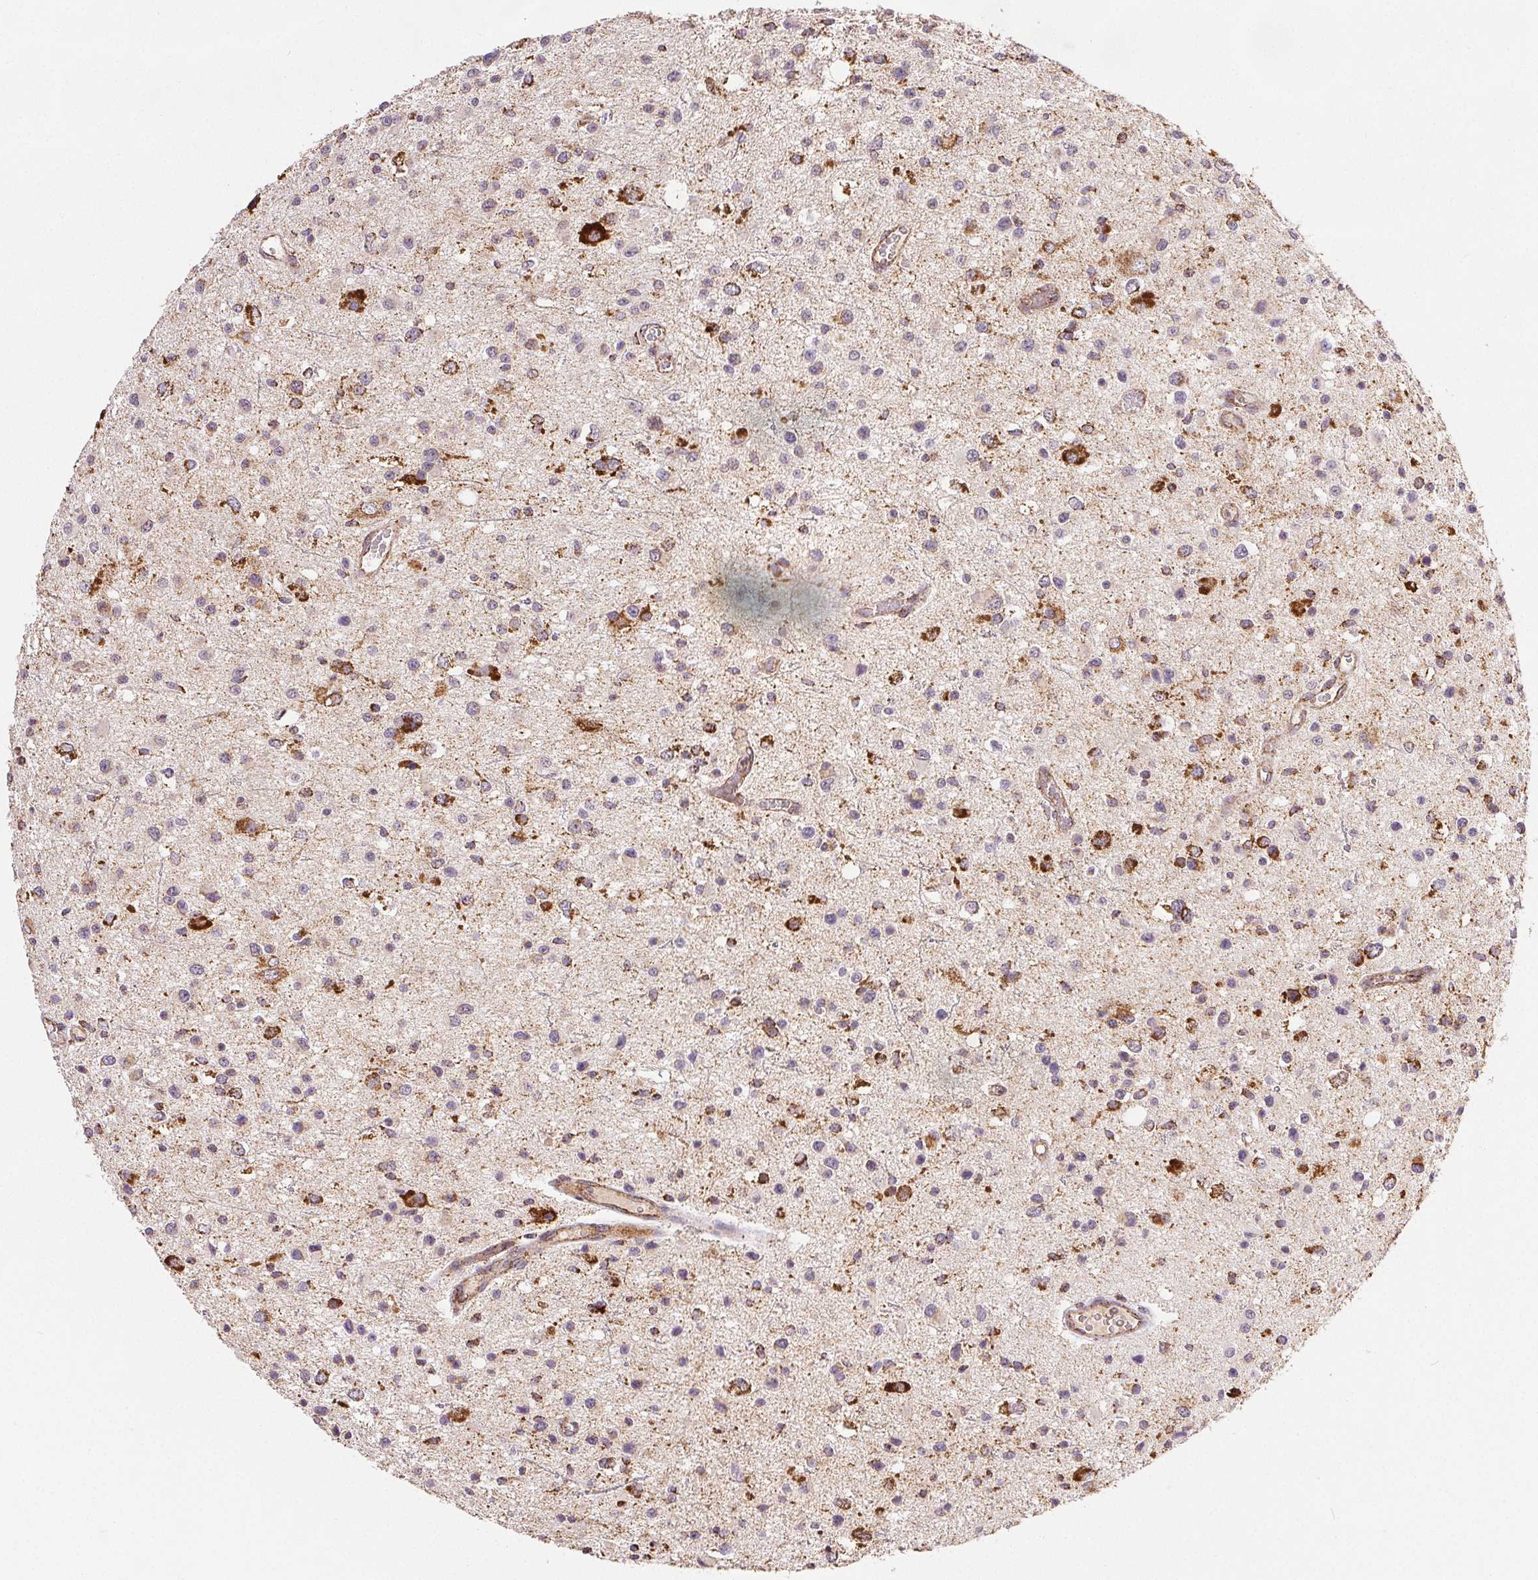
{"staining": {"intensity": "strong", "quantity": "<25%", "location": "cytoplasmic/membranous"}, "tissue": "glioma", "cell_type": "Tumor cells", "image_type": "cancer", "snomed": [{"axis": "morphology", "description": "Glioma, malignant, Low grade"}, {"axis": "topography", "description": "Brain"}], "caption": "This histopathology image shows immunohistochemistry (IHC) staining of malignant glioma (low-grade), with medium strong cytoplasmic/membranous expression in about <25% of tumor cells.", "gene": "SDHB", "patient": {"sex": "male", "age": 43}}